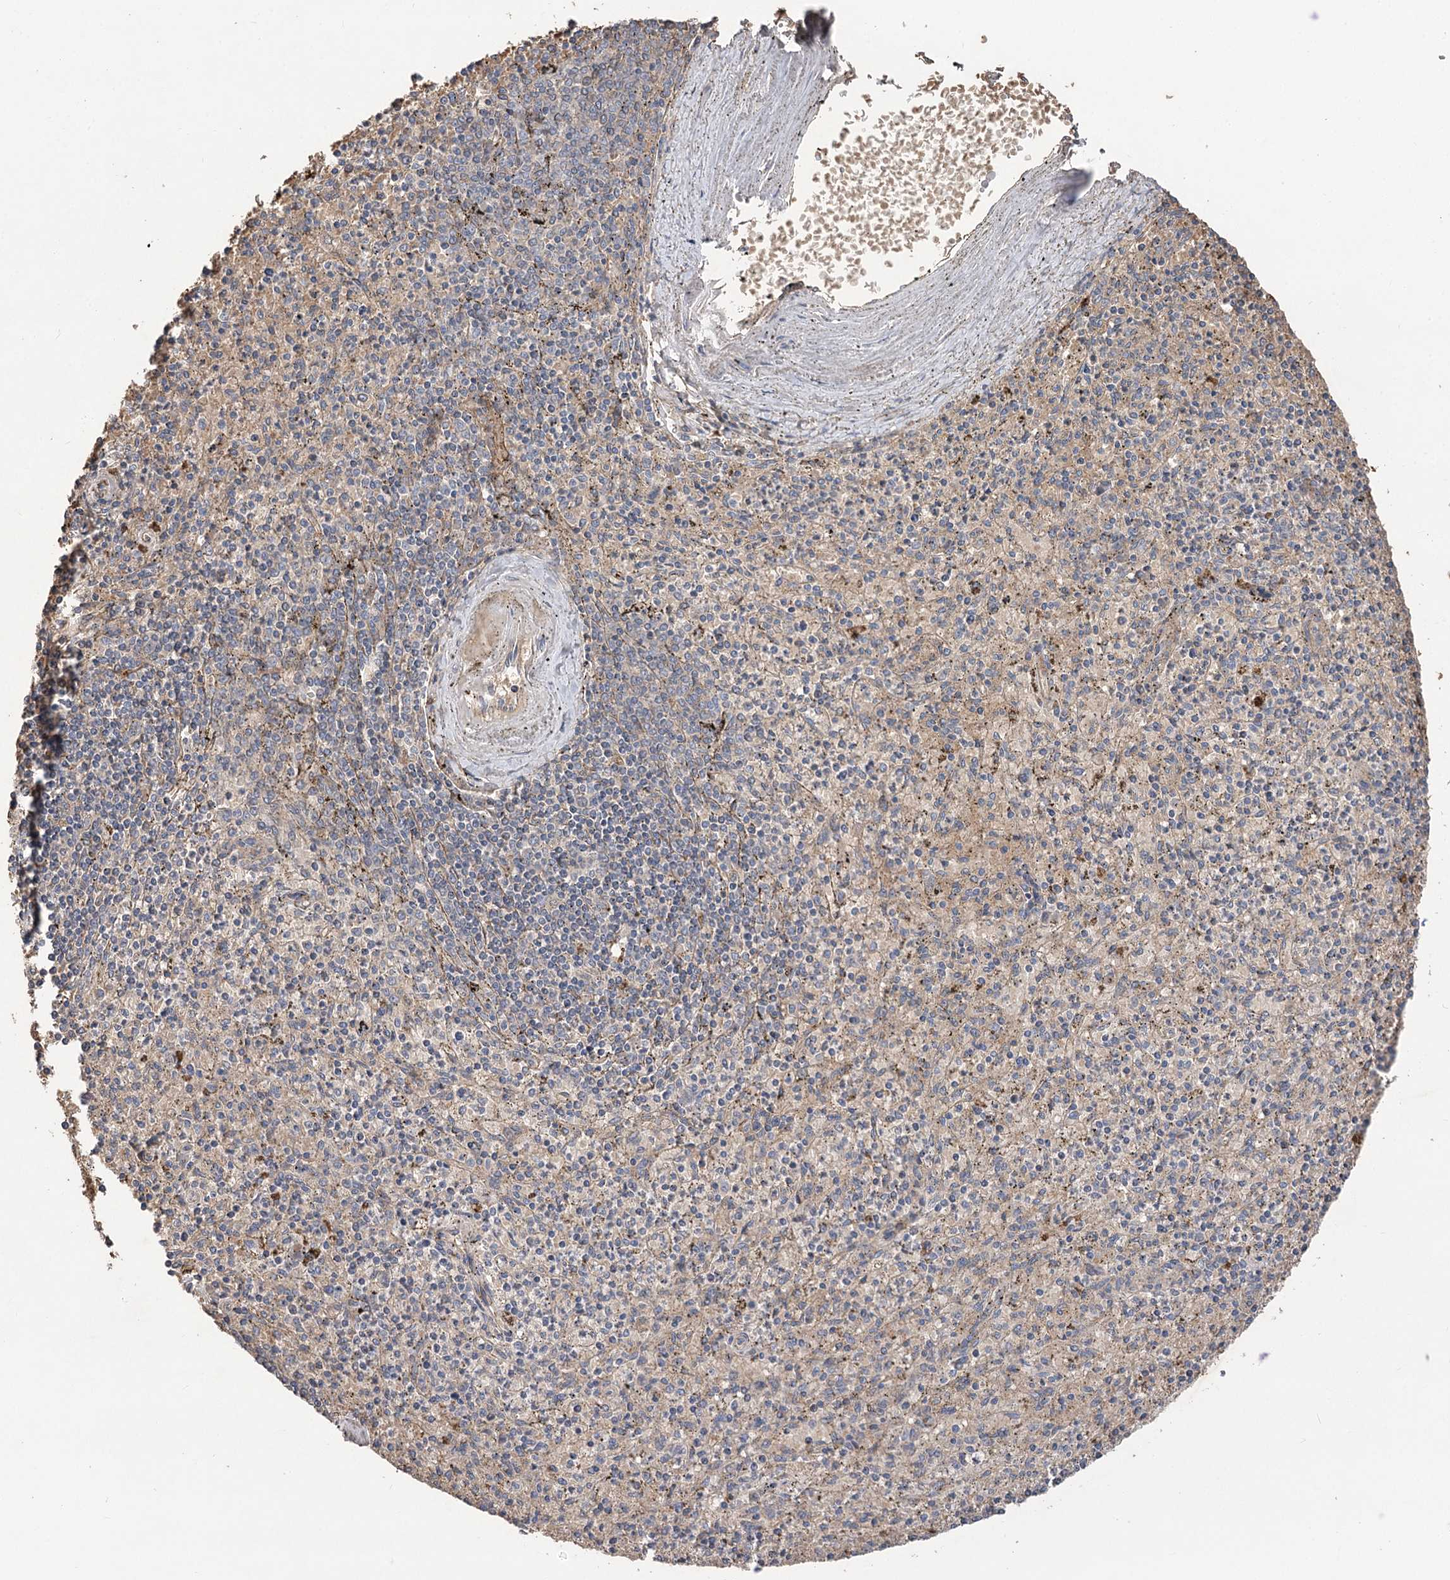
{"staining": {"intensity": "negative", "quantity": "none", "location": "none"}, "tissue": "spleen", "cell_type": "Cells in red pulp", "image_type": "normal", "snomed": [{"axis": "morphology", "description": "Normal tissue, NOS"}, {"axis": "topography", "description": "Spleen"}], "caption": "Immunohistochemistry photomicrograph of normal spleen stained for a protein (brown), which exhibits no staining in cells in red pulp. (Stains: DAB (3,3'-diaminobenzidine) immunohistochemistry (IHC) with hematoxylin counter stain, Microscopy: brightfield microscopy at high magnification).", "gene": "TRUB1", "patient": {"sex": "male", "age": 72}}